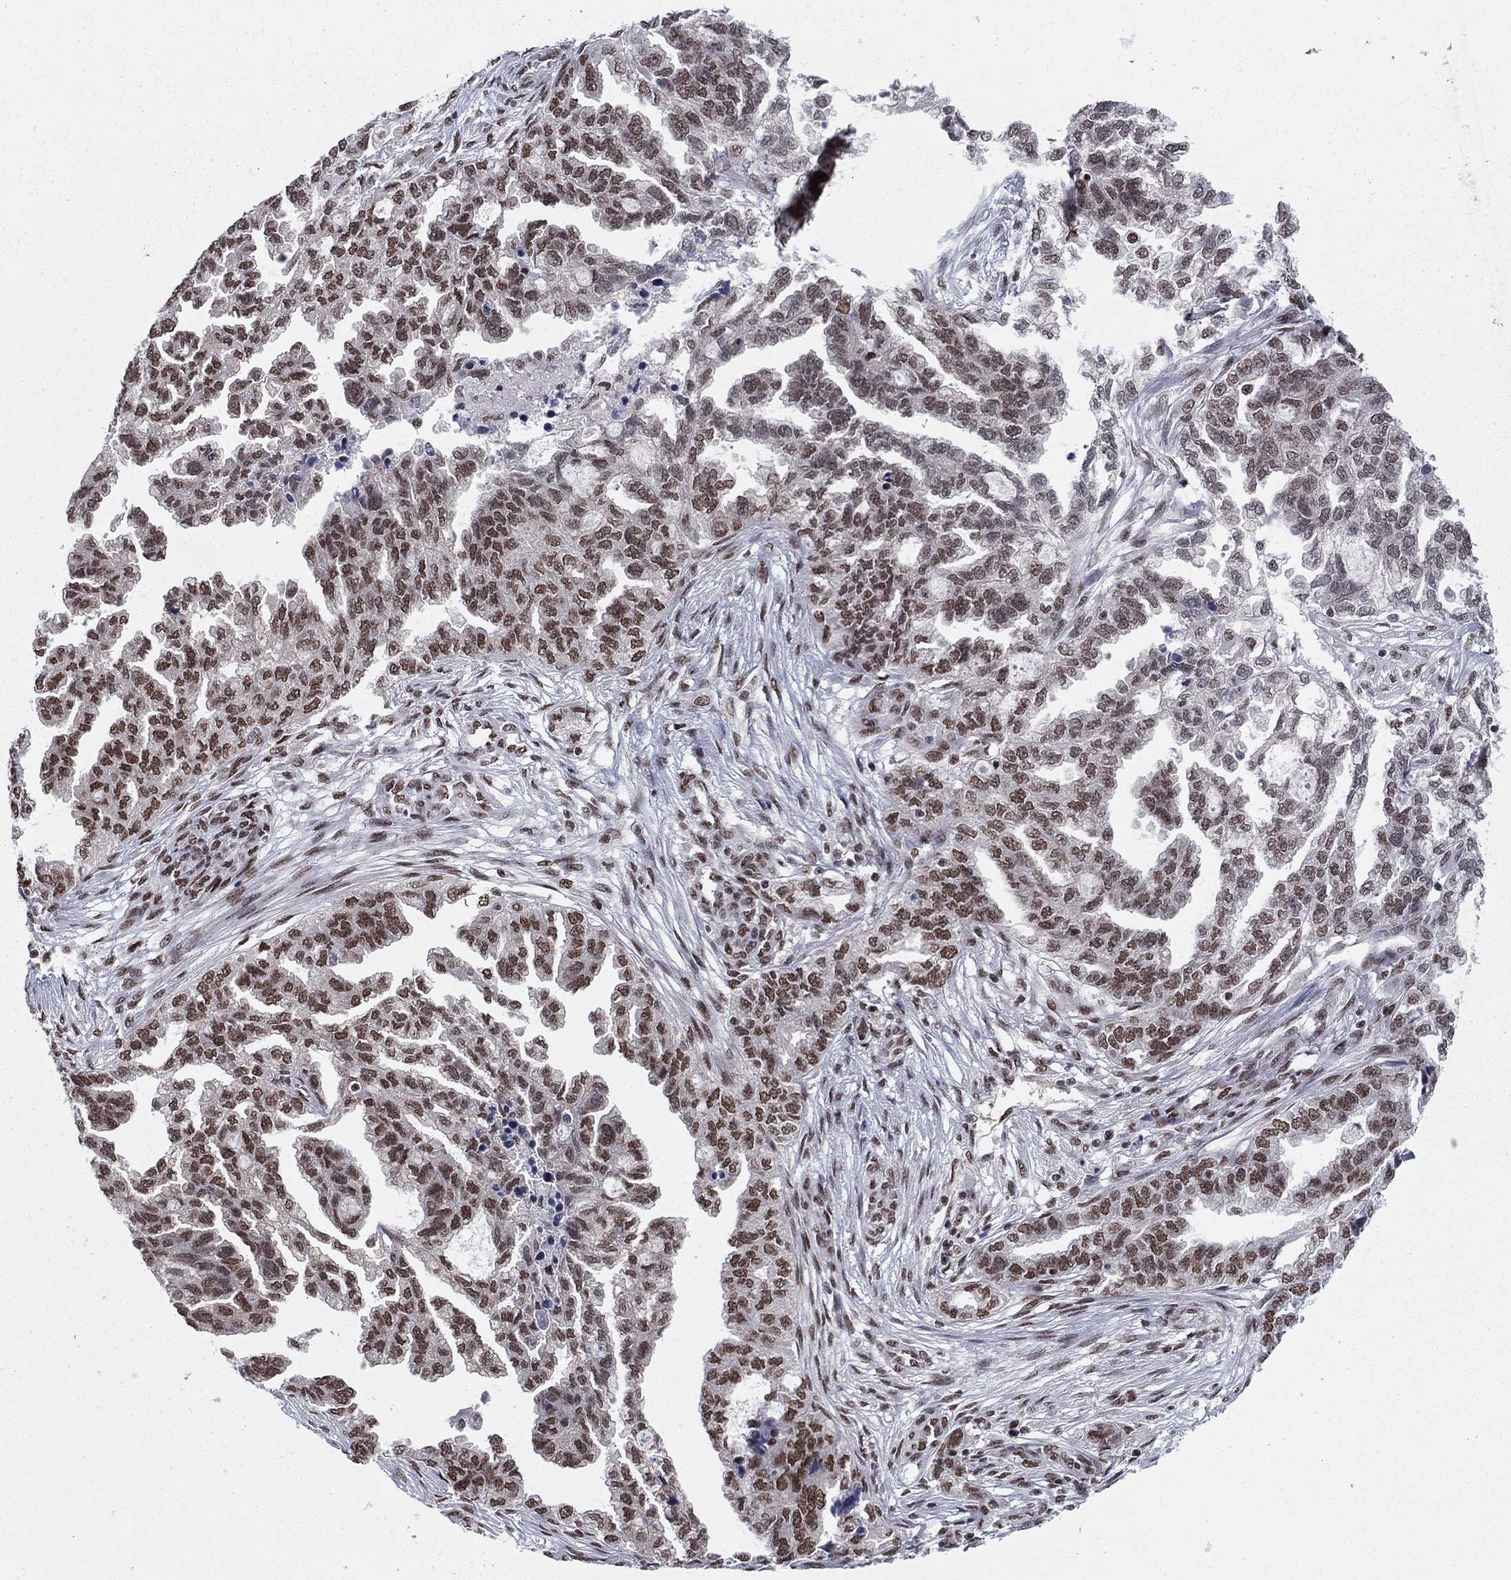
{"staining": {"intensity": "strong", "quantity": "25%-75%", "location": "nuclear"}, "tissue": "ovarian cancer", "cell_type": "Tumor cells", "image_type": "cancer", "snomed": [{"axis": "morphology", "description": "Cystadenocarcinoma, serous, NOS"}, {"axis": "topography", "description": "Ovary"}], "caption": "Immunohistochemical staining of ovarian serous cystadenocarcinoma displays high levels of strong nuclear protein positivity in approximately 25%-75% of tumor cells.", "gene": "USP54", "patient": {"sex": "female", "age": 51}}